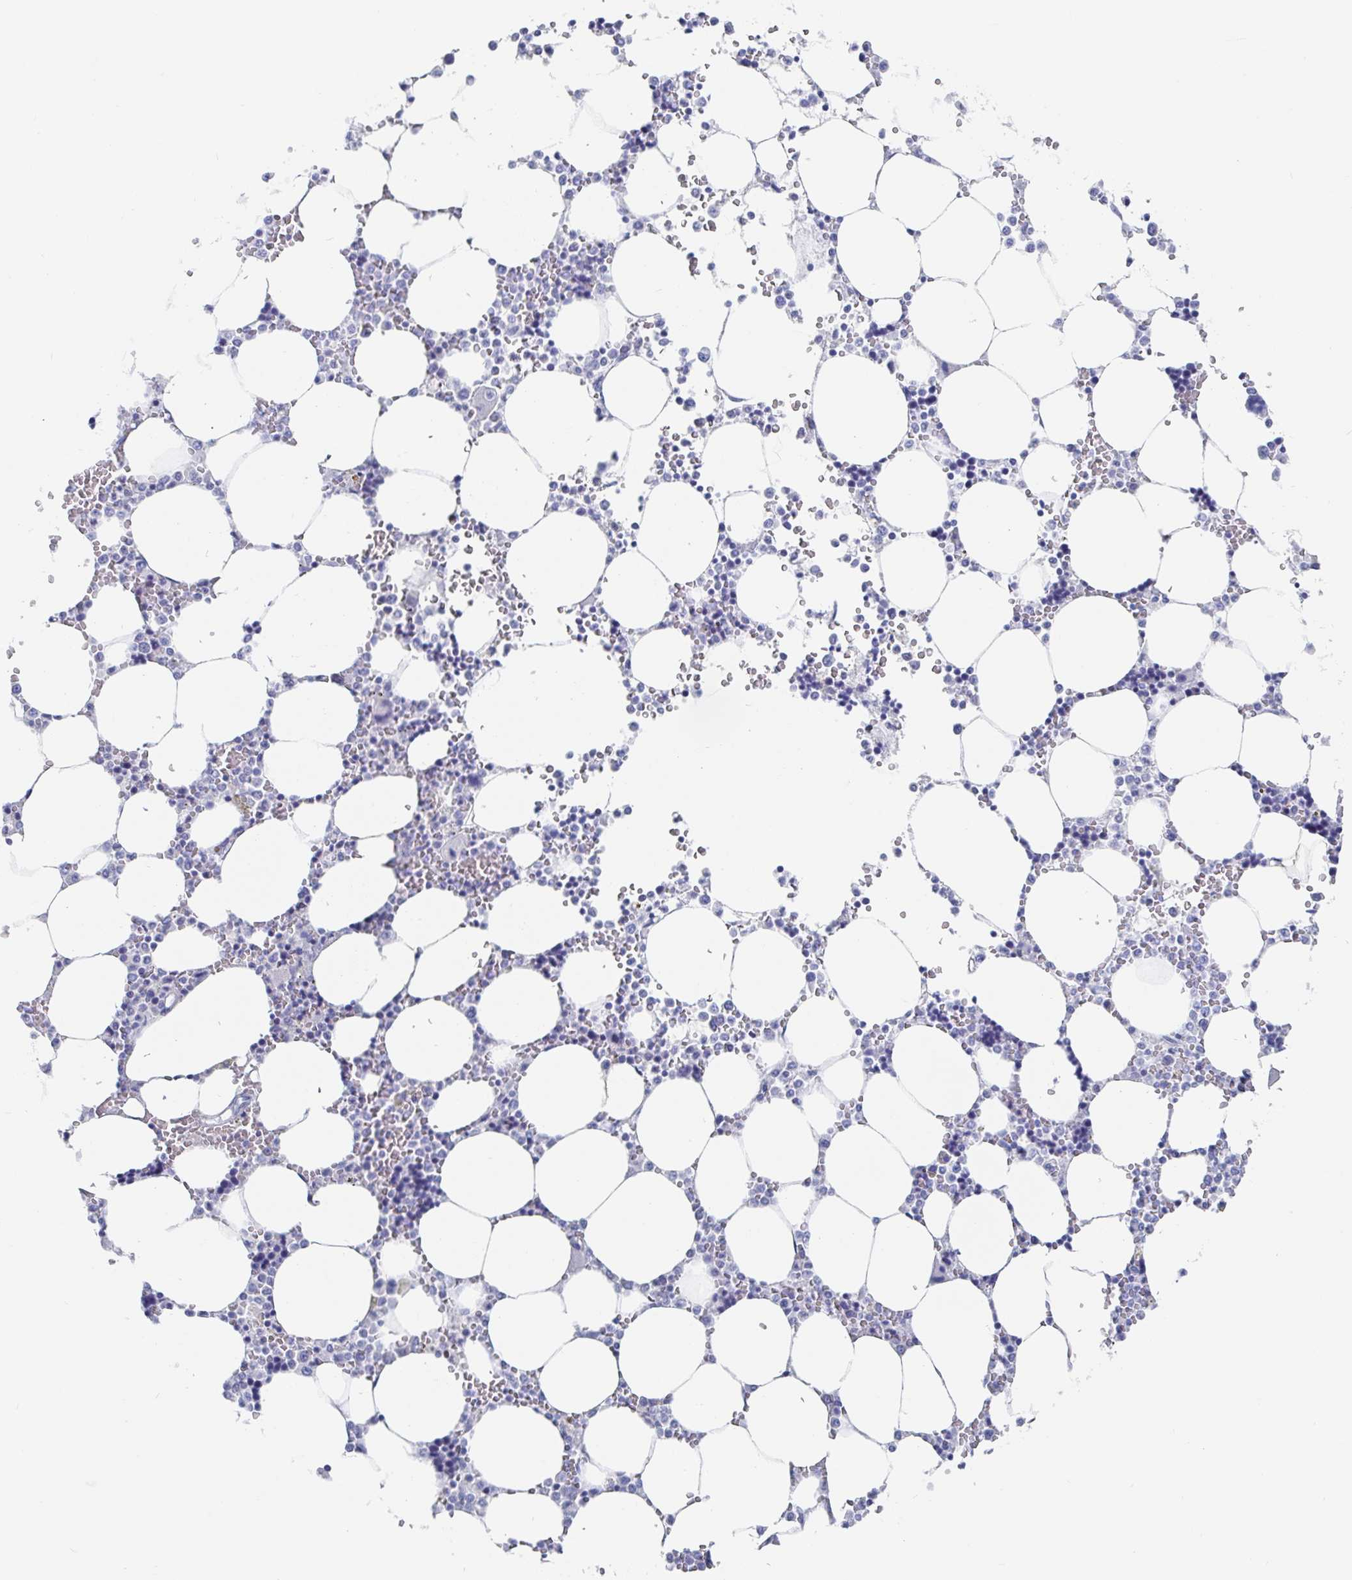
{"staining": {"intensity": "negative", "quantity": "none", "location": "none"}, "tissue": "bone marrow", "cell_type": "Hematopoietic cells", "image_type": "normal", "snomed": [{"axis": "morphology", "description": "Normal tissue, NOS"}, {"axis": "topography", "description": "Bone marrow"}], "caption": "This is an immunohistochemistry (IHC) micrograph of benign human bone marrow. There is no expression in hematopoietic cells.", "gene": "PACSIN1", "patient": {"sex": "male", "age": 64}}